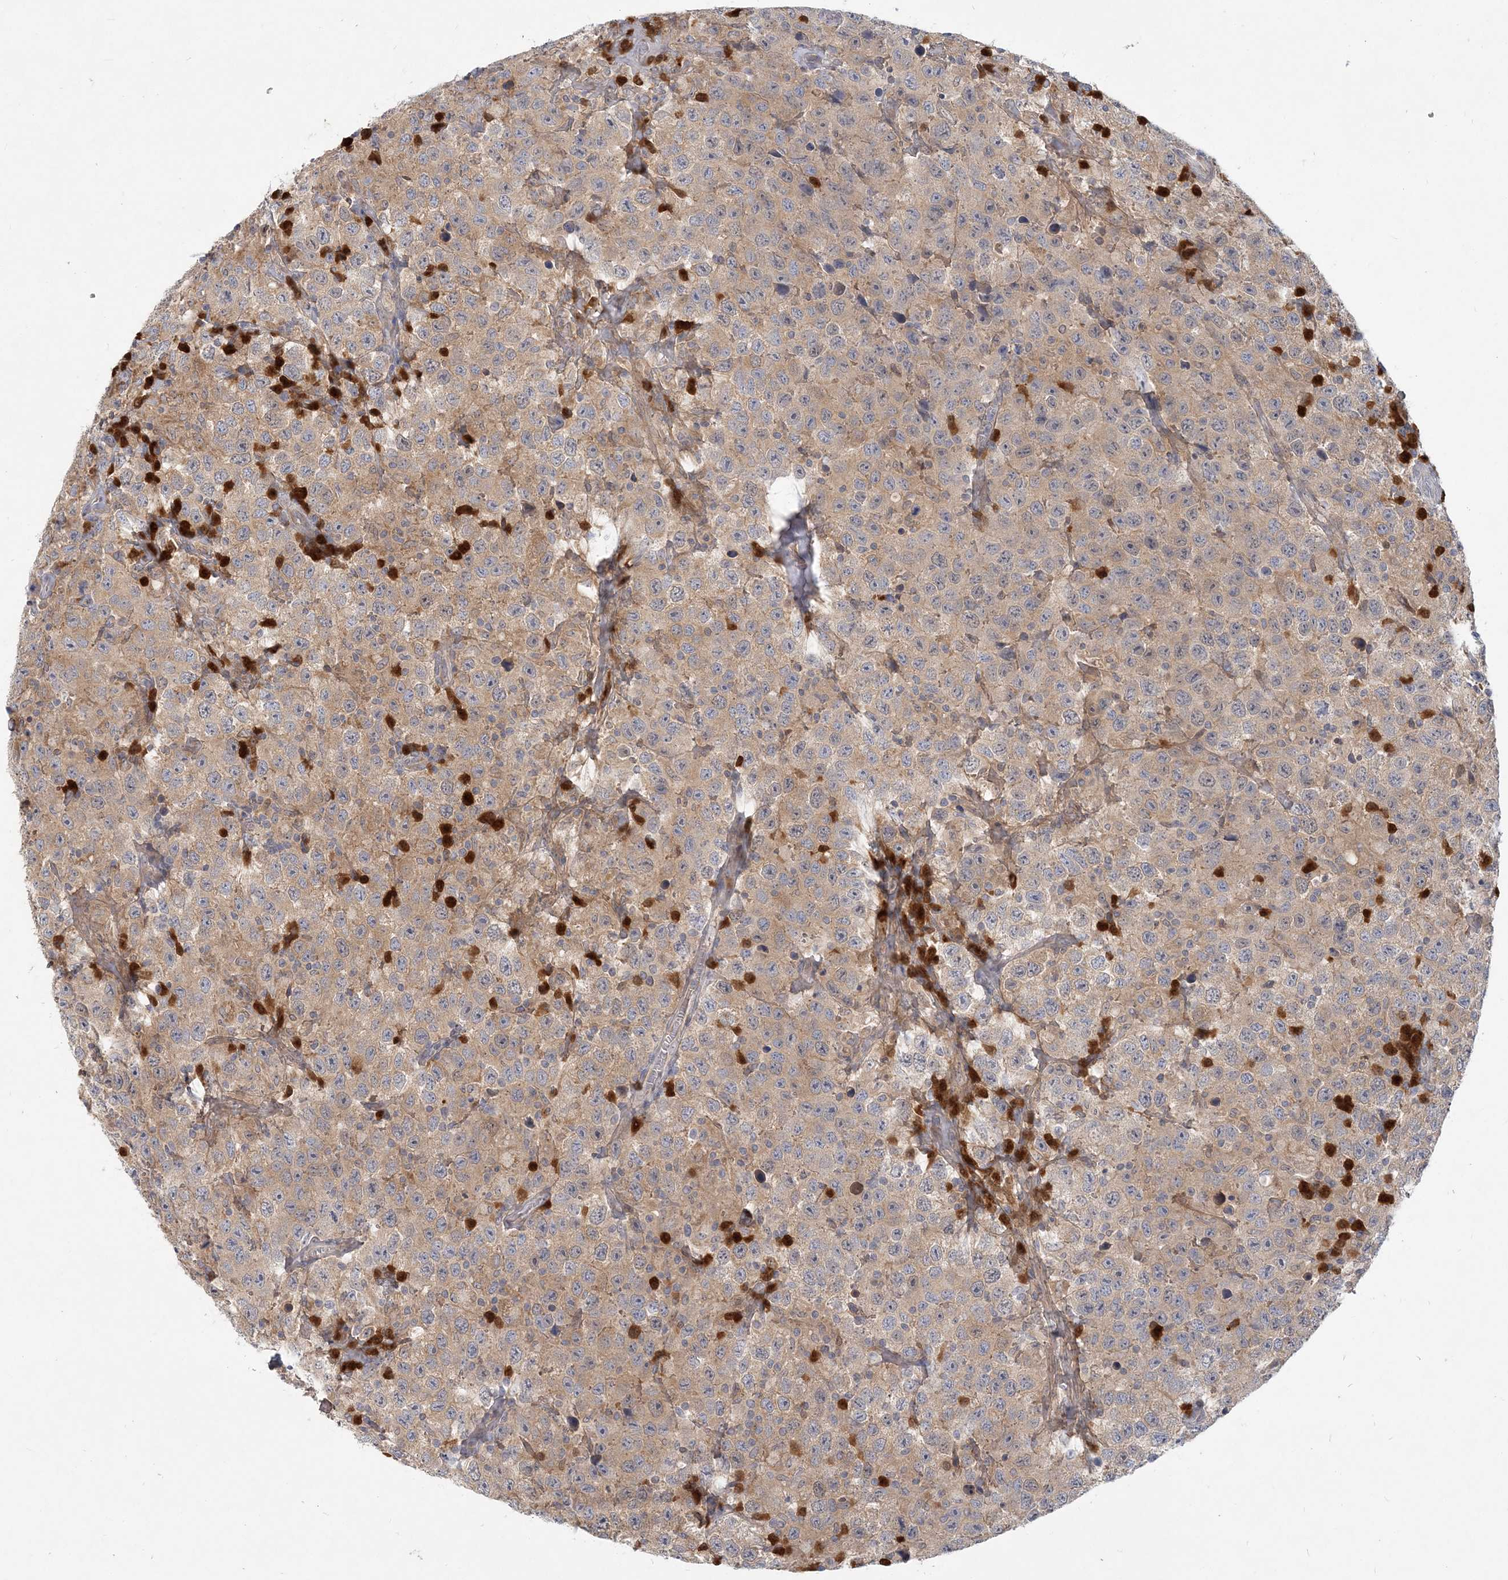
{"staining": {"intensity": "weak", "quantity": ">75%", "location": "cytoplasmic/membranous"}, "tissue": "testis cancer", "cell_type": "Tumor cells", "image_type": "cancer", "snomed": [{"axis": "morphology", "description": "Seminoma, NOS"}, {"axis": "topography", "description": "Testis"}], "caption": "Immunohistochemical staining of testis seminoma shows low levels of weak cytoplasmic/membranous expression in about >75% of tumor cells. (IHC, brightfield microscopy, high magnification).", "gene": "GMPPA", "patient": {"sex": "male", "age": 41}}